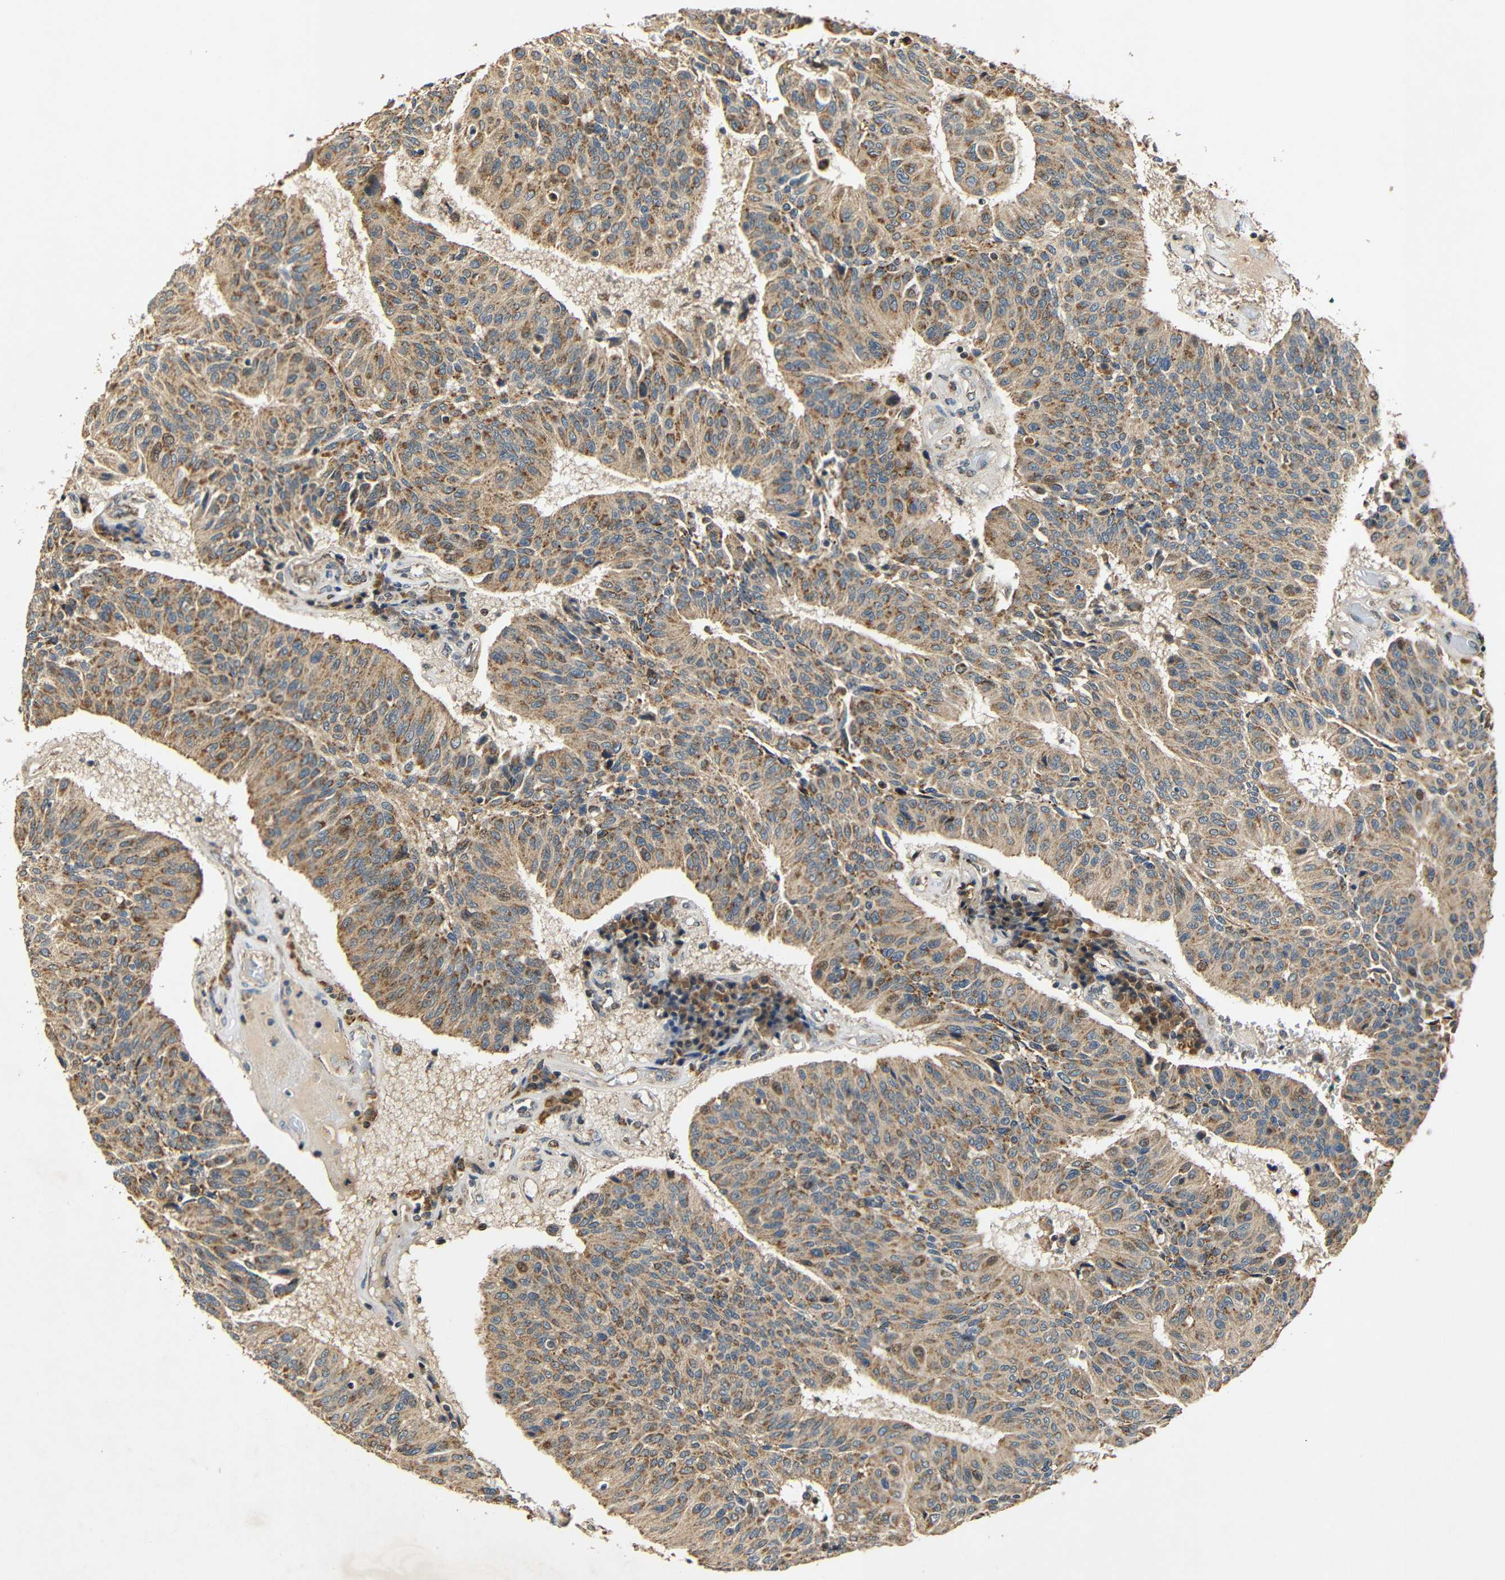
{"staining": {"intensity": "moderate", "quantity": ">75%", "location": "cytoplasmic/membranous"}, "tissue": "urothelial cancer", "cell_type": "Tumor cells", "image_type": "cancer", "snomed": [{"axis": "morphology", "description": "Urothelial carcinoma, High grade"}, {"axis": "topography", "description": "Urinary bladder"}], "caption": "Protein expression by IHC displays moderate cytoplasmic/membranous expression in approximately >75% of tumor cells in urothelial cancer.", "gene": "KAZALD1", "patient": {"sex": "male", "age": 66}}